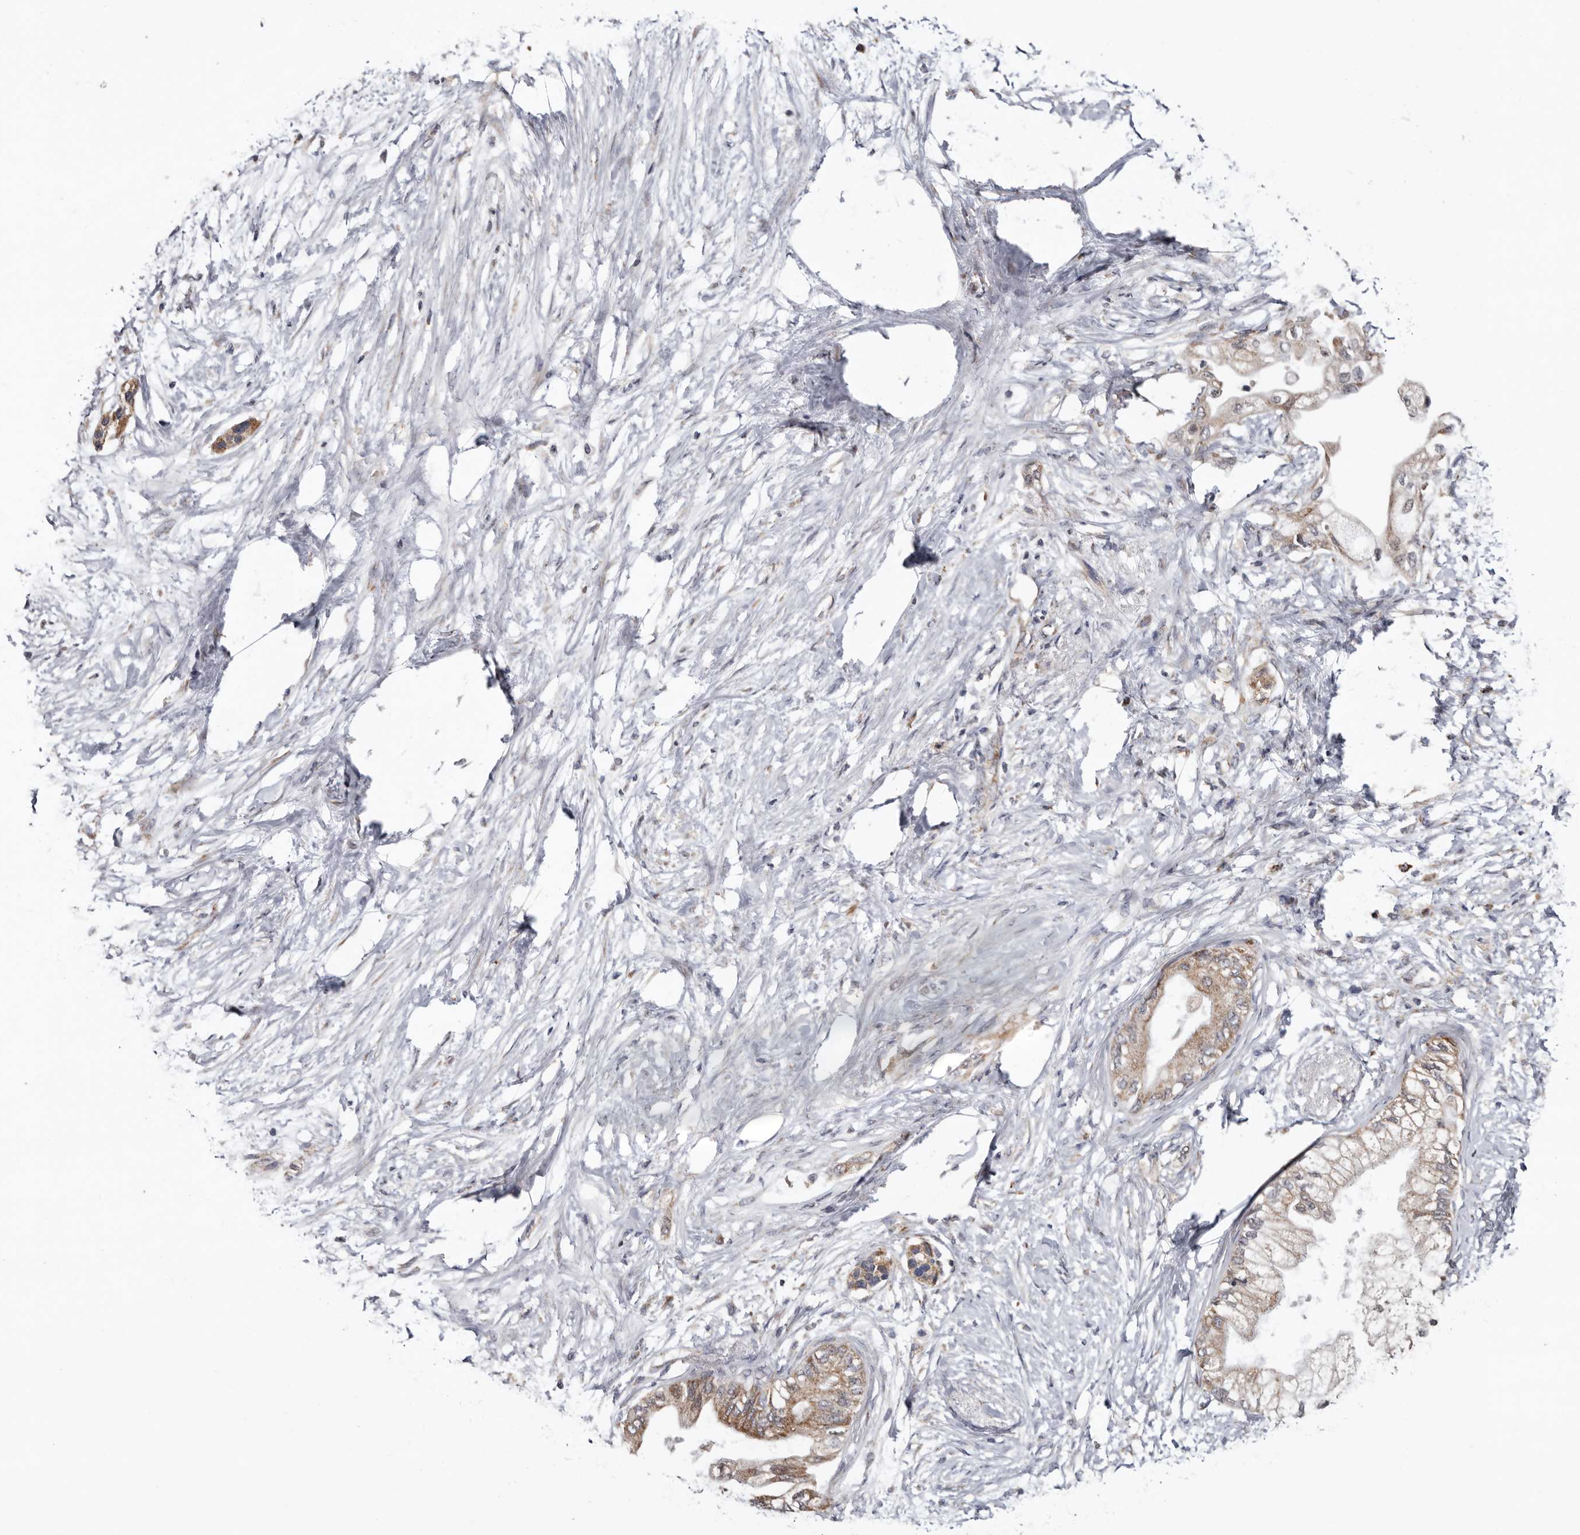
{"staining": {"intensity": "moderate", "quantity": ">75%", "location": "cytoplasmic/membranous"}, "tissue": "pancreatic cancer", "cell_type": "Tumor cells", "image_type": "cancer", "snomed": [{"axis": "morphology", "description": "Normal tissue, NOS"}, {"axis": "morphology", "description": "Adenocarcinoma, NOS"}, {"axis": "topography", "description": "Pancreas"}, {"axis": "topography", "description": "Duodenum"}], "caption": "A brown stain highlights moderate cytoplasmic/membranous positivity of a protein in human pancreatic cancer (adenocarcinoma) tumor cells.", "gene": "MRPL18", "patient": {"sex": "female", "age": 60}}